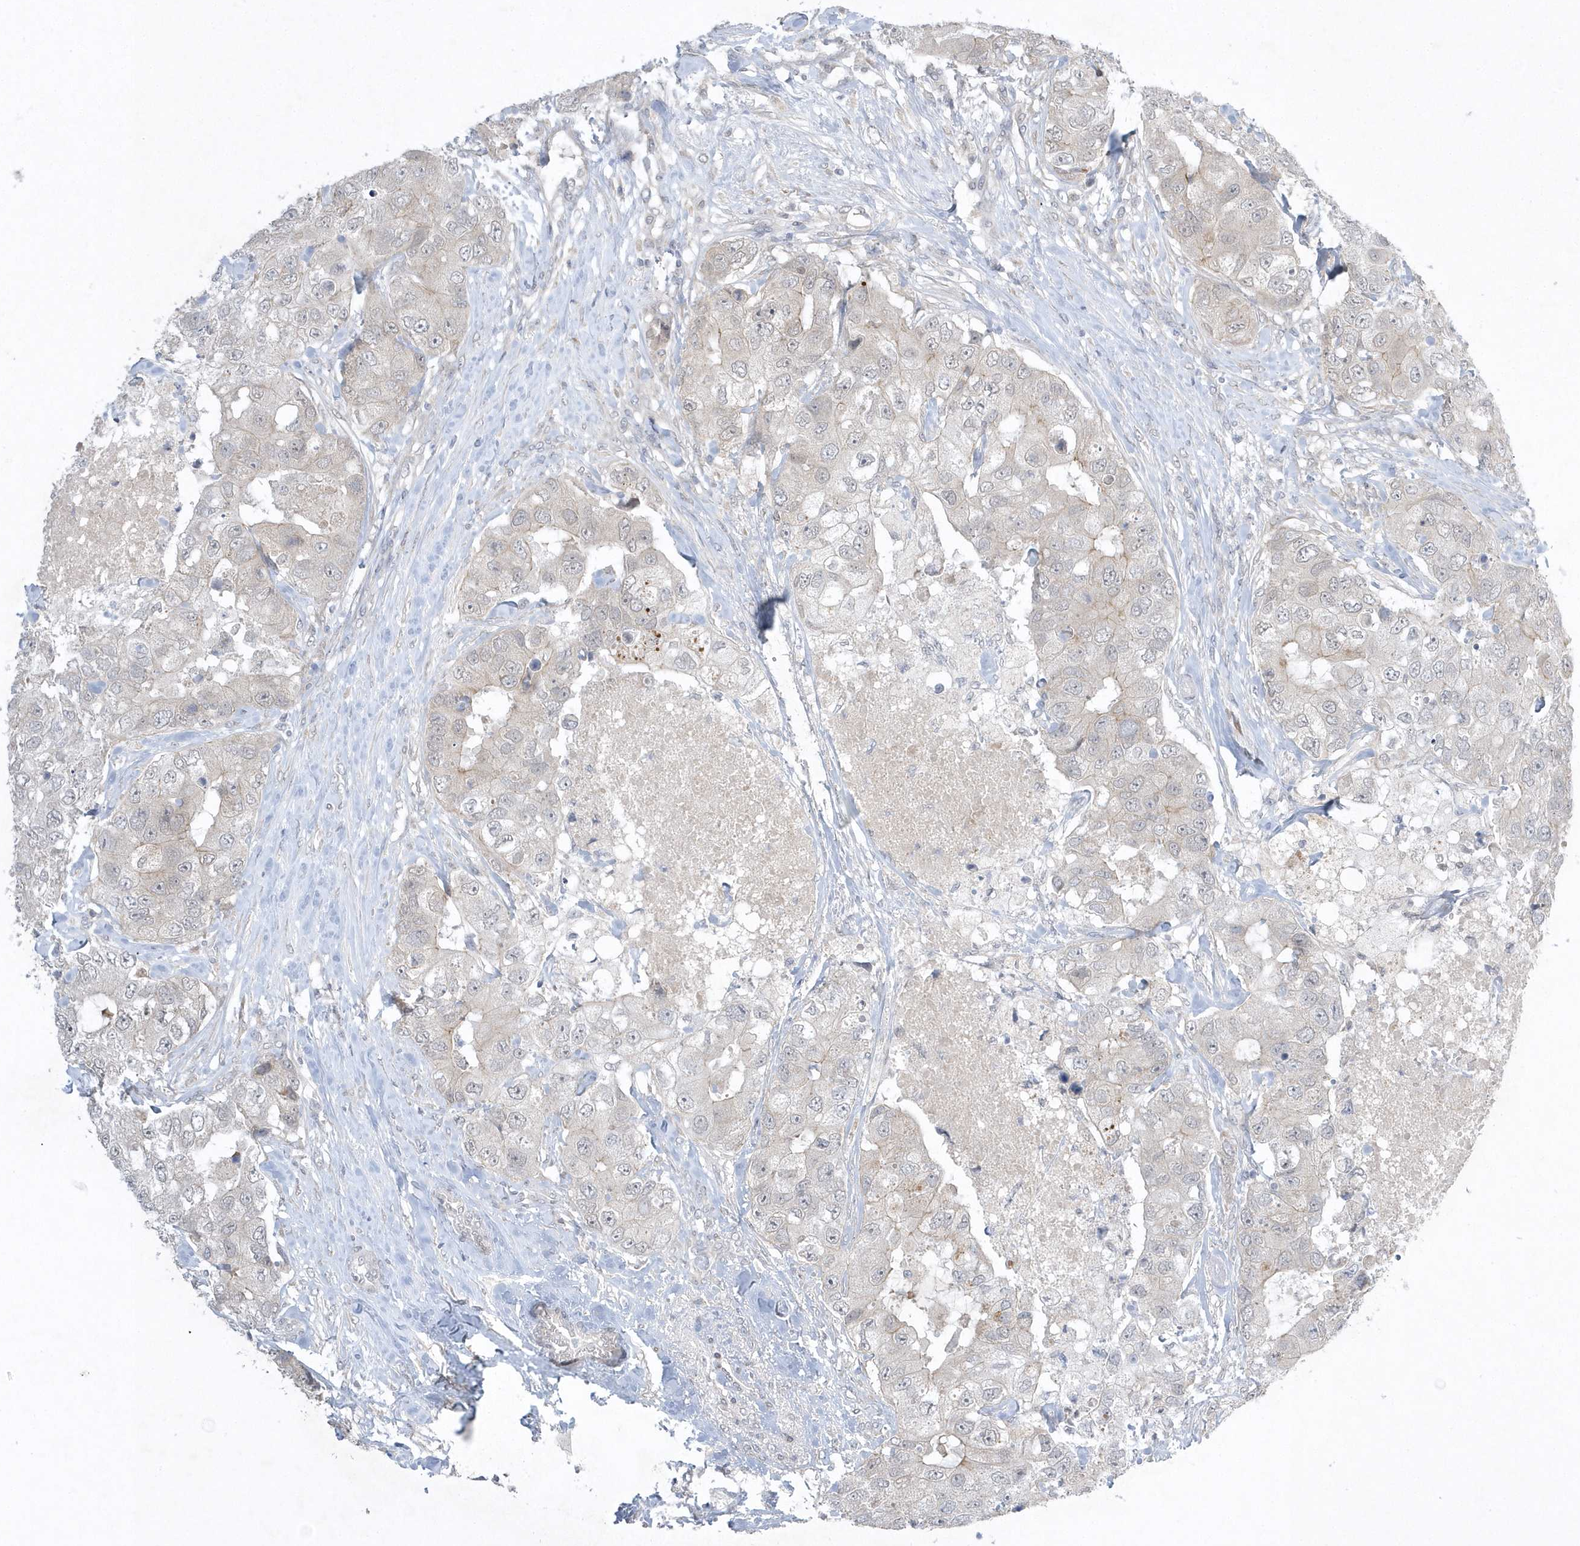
{"staining": {"intensity": "negative", "quantity": "none", "location": "none"}, "tissue": "breast cancer", "cell_type": "Tumor cells", "image_type": "cancer", "snomed": [{"axis": "morphology", "description": "Duct carcinoma"}, {"axis": "topography", "description": "Breast"}], "caption": "Infiltrating ductal carcinoma (breast) stained for a protein using IHC displays no staining tumor cells.", "gene": "ZC3H12D", "patient": {"sex": "female", "age": 62}}